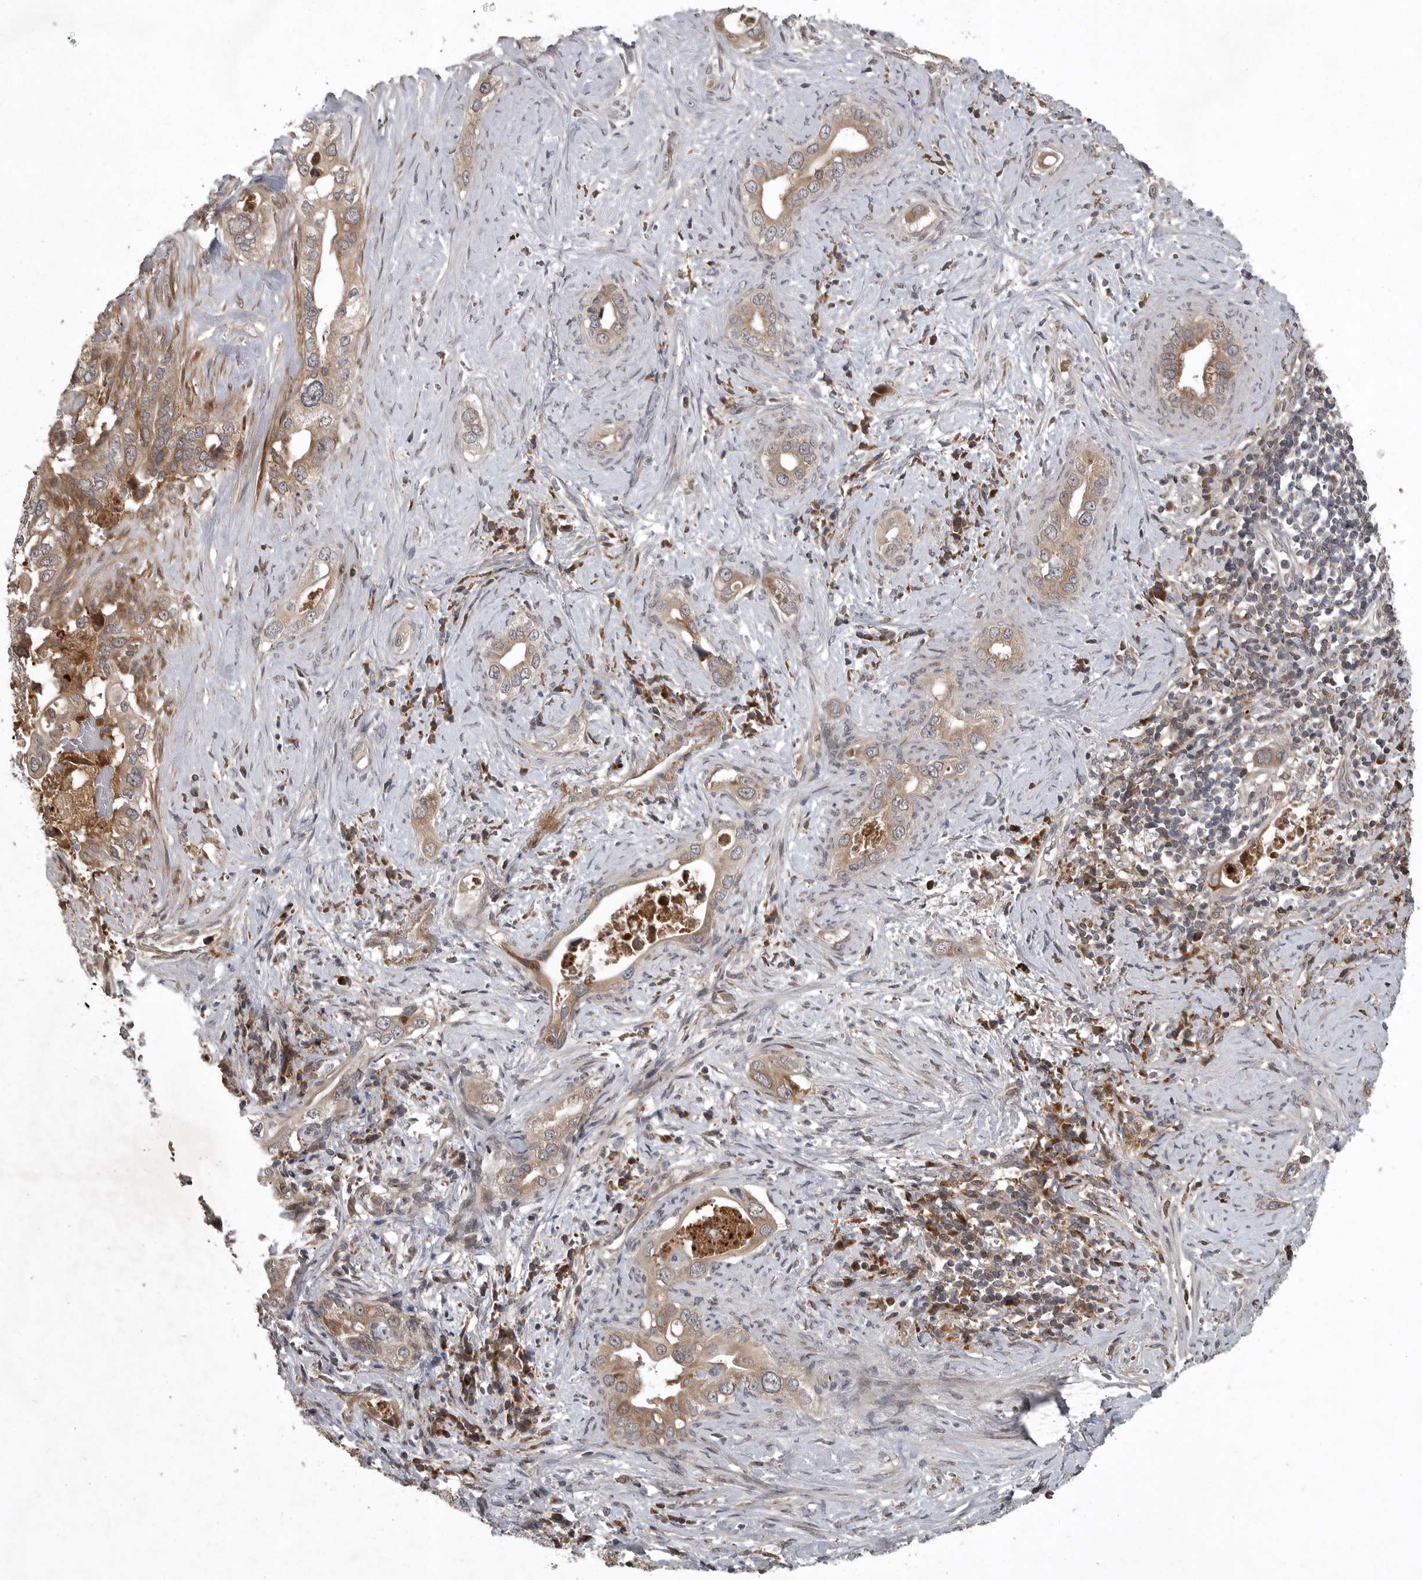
{"staining": {"intensity": "weak", "quantity": ">75%", "location": "cytoplasmic/membranous"}, "tissue": "pancreatic cancer", "cell_type": "Tumor cells", "image_type": "cancer", "snomed": [{"axis": "morphology", "description": "Inflammation, NOS"}, {"axis": "morphology", "description": "Adenocarcinoma, NOS"}, {"axis": "topography", "description": "Pancreas"}], "caption": "Protein expression analysis of adenocarcinoma (pancreatic) shows weak cytoplasmic/membranous staining in approximately >75% of tumor cells.", "gene": "GPR31", "patient": {"sex": "female", "age": 56}}